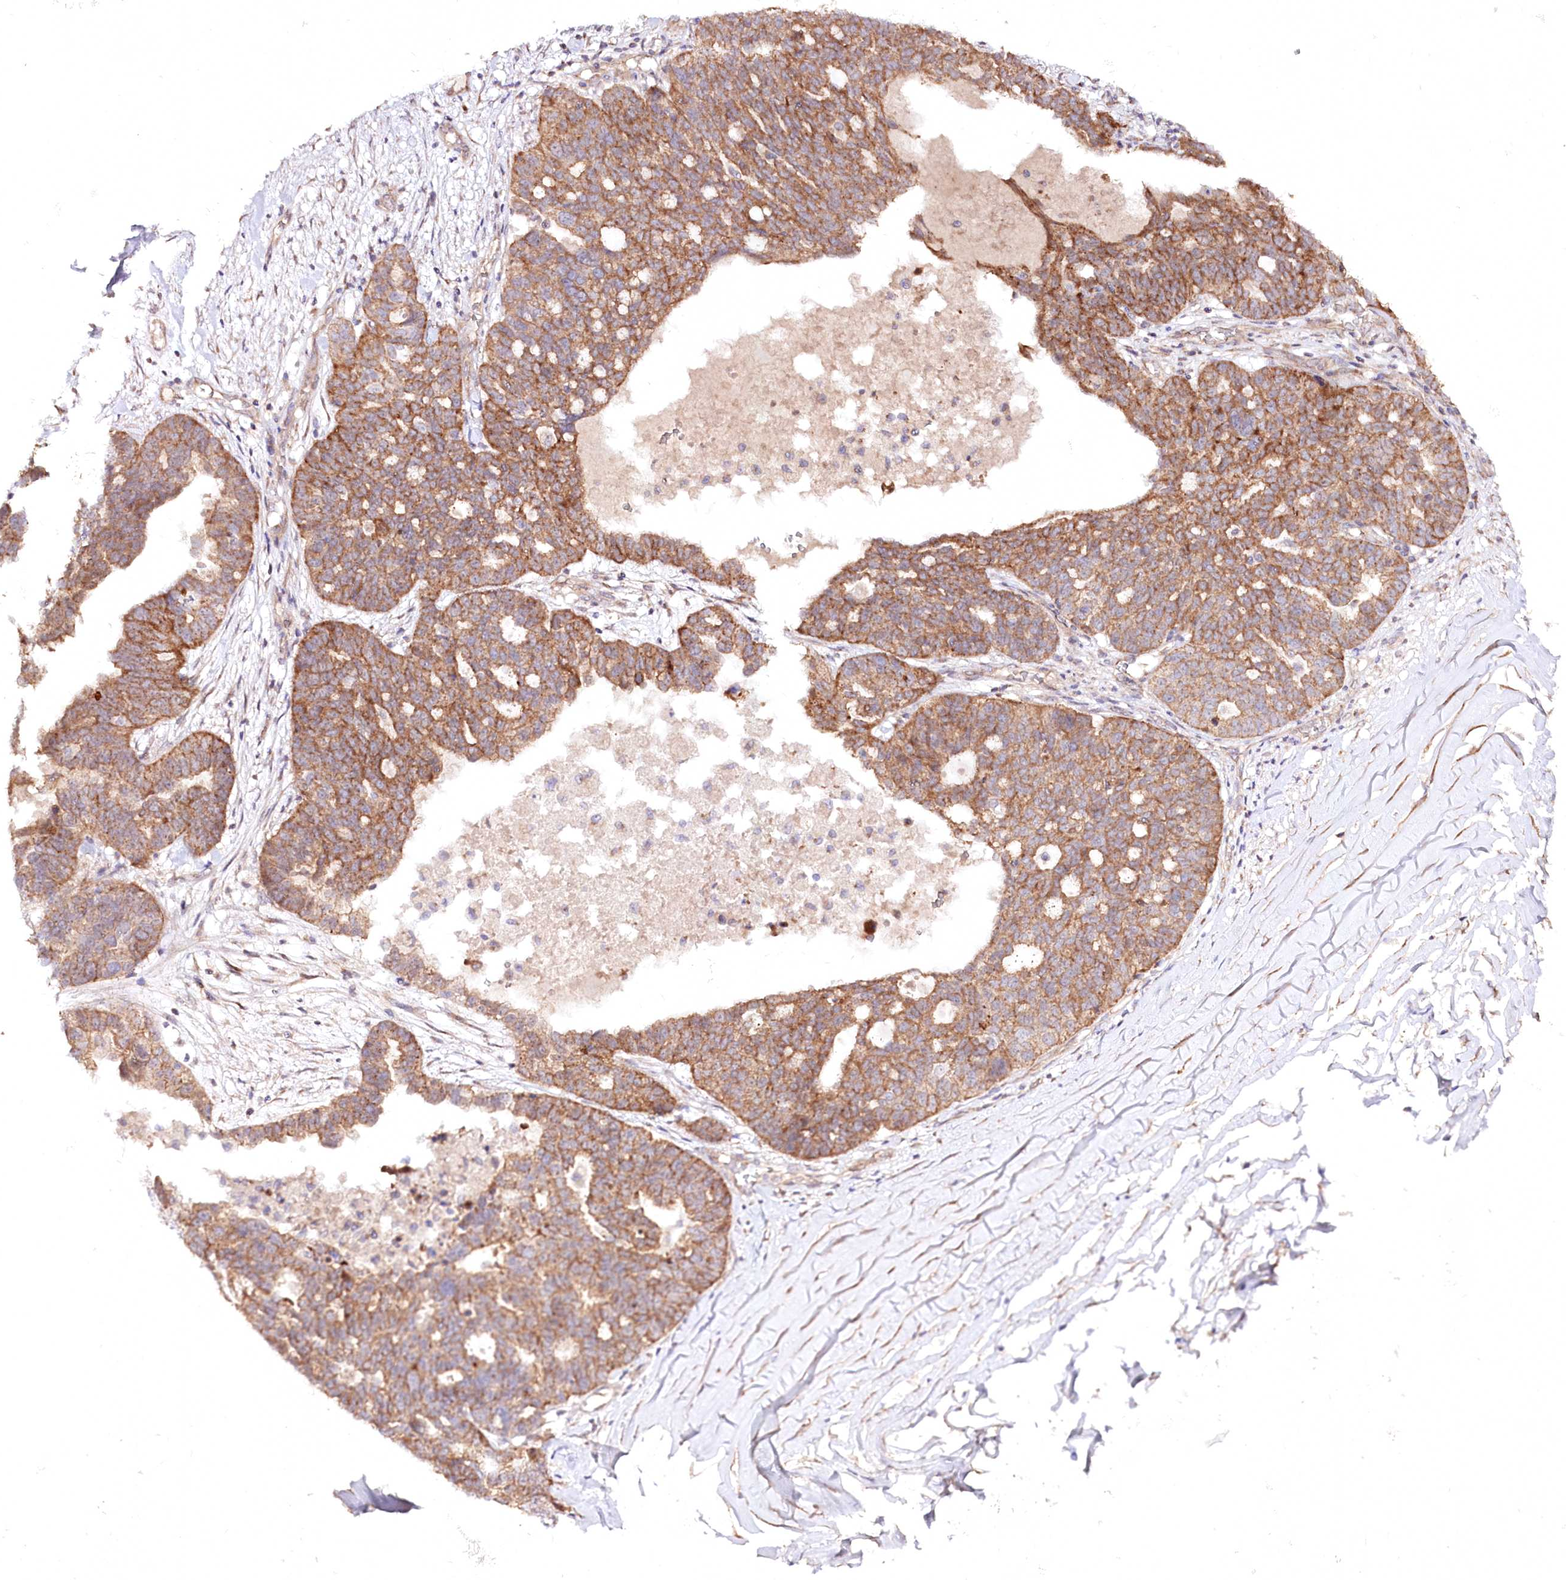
{"staining": {"intensity": "moderate", "quantity": ">75%", "location": "cytoplasmic/membranous"}, "tissue": "ovarian cancer", "cell_type": "Tumor cells", "image_type": "cancer", "snomed": [{"axis": "morphology", "description": "Cystadenocarcinoma, serous, NOS"}, {"axis": "topography", "description": "Ovary"}], "caption": "An image showing moderate cytoplasmic/membranous expression in approximately >75% of tumor cells in ovarian serous cystadenocarcinoma, as visualized by brown immunohistochemical staining.", "gene": "REXO2", "patient": {"sex": "female", "age": 59}}